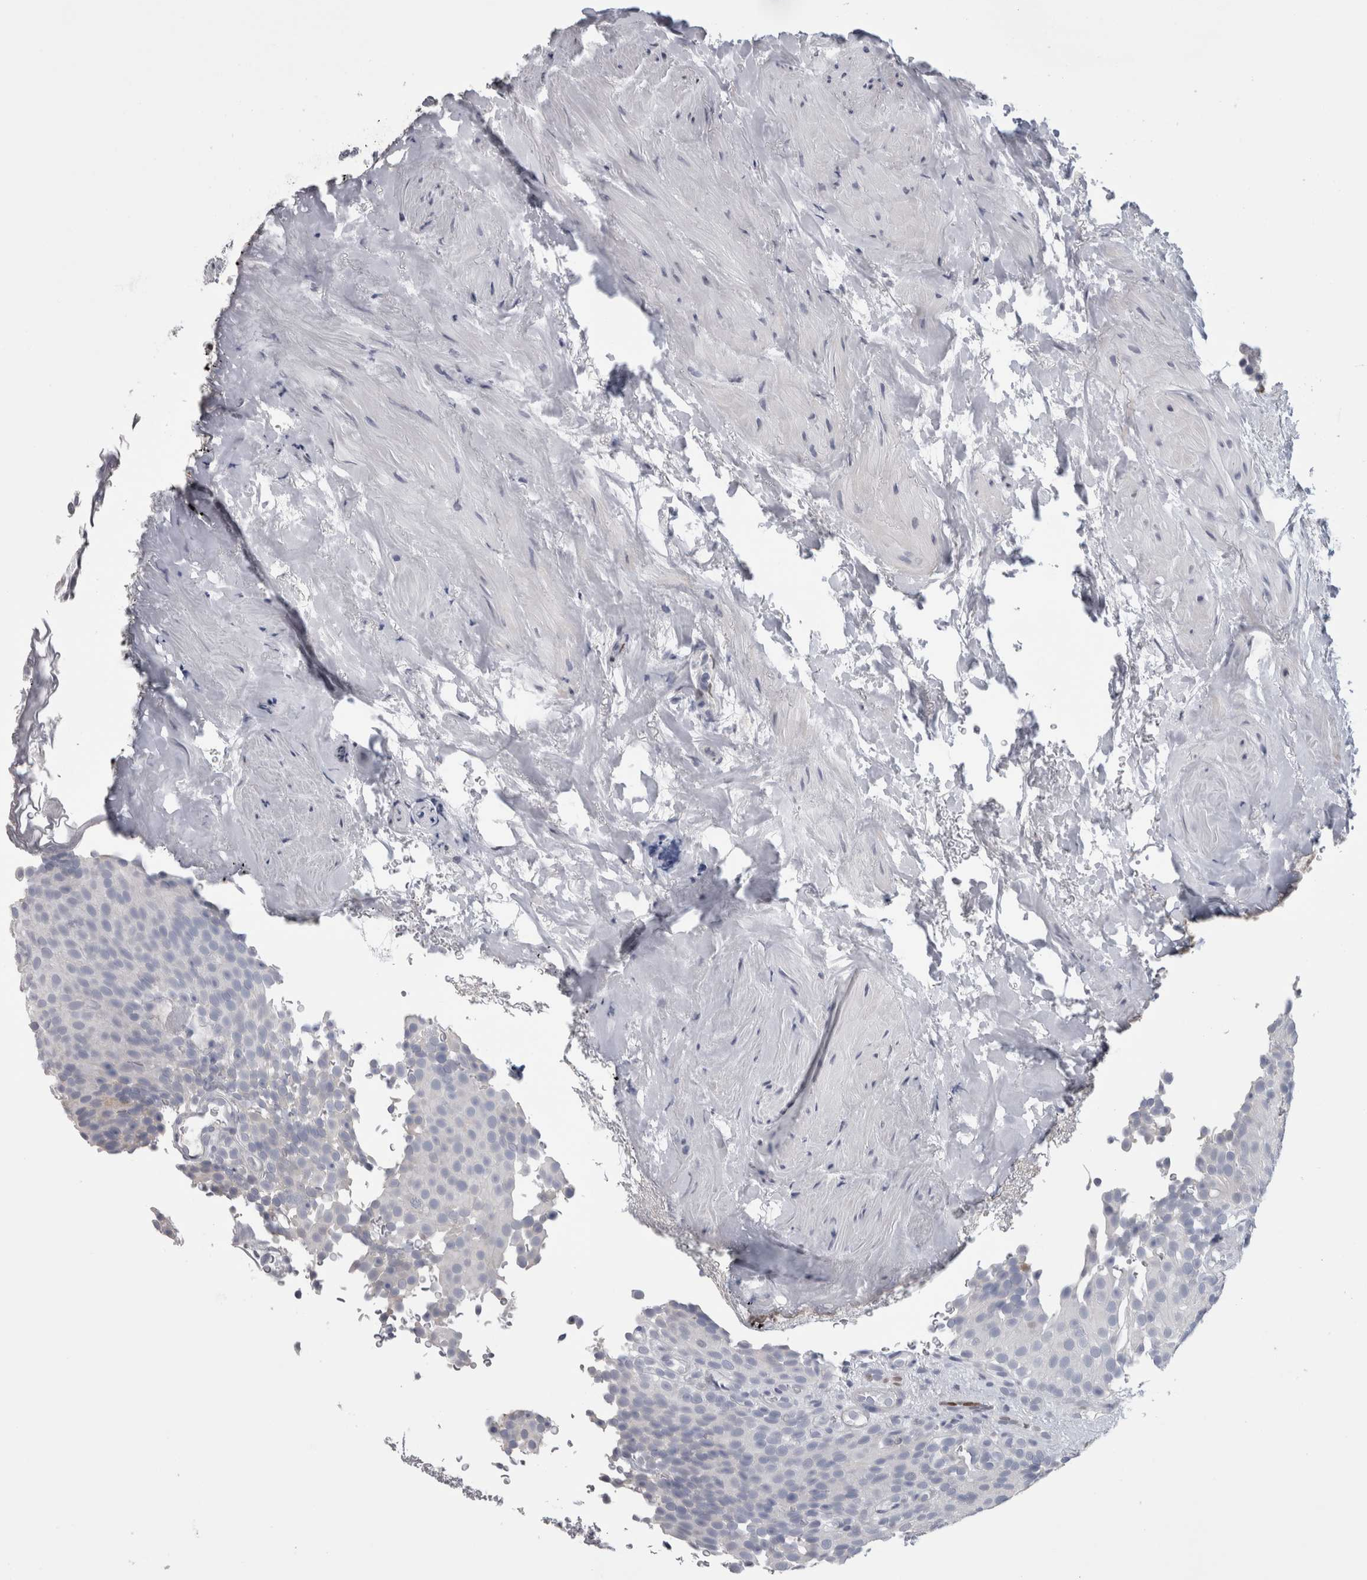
{"staining": {"intensity": "negative", "quantity": "none", "location": "none"}, "tissue": "urothelial cancer", "cell_type": "Tumor cells", "image_type": "cancer", "snomed": [{"axis": "morphology", "description": "Urothelial carcinoma, Low grade"}, {"axis": "topography", "description": "Urinary bladder"}], "caption": "Urothelial cancer stained for a protein using IHC shows no expression tumor cells.", "gene": "IL33", "patient": {"sex": "male", "age": 78}}